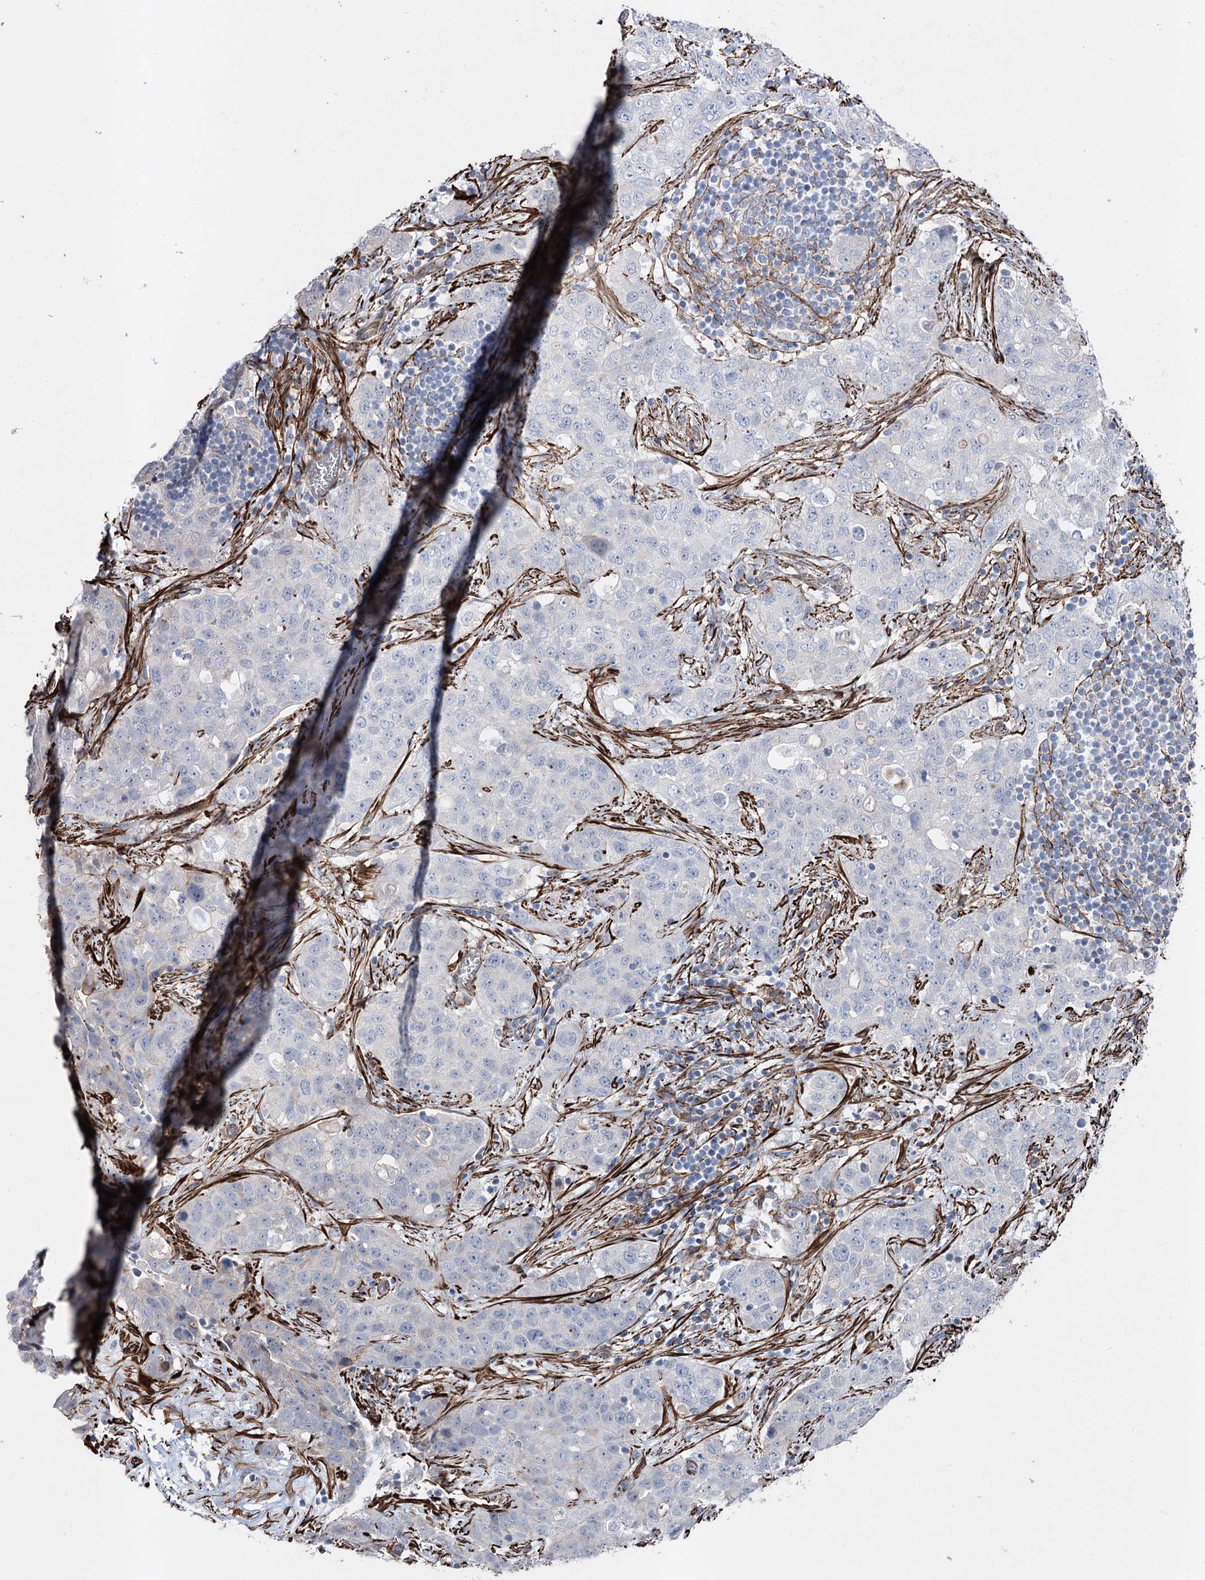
{"staining": {"intensity": "negative", "quantity": "none", "location": "none"}, "tissue": "stomach cancer", "cell_type": "Tumor cells", "image_type": "cancer", "snomed": [{"axis": "morphology", "description": "Normal tissue, NOS"}, {"axis": "morphology", "description": "Adenocarcinoma, NOS"}, {"axis": "topography", "description": "Lymph node"}, {"axis": "topography", "description": "Stomach"}], "caption": "Human stomach cancer (adenocarcinoma) stained for a protein using IHC displays no staining in tumor cells.", "gene": "ARHGAP20", "patient": {"sex": "male", "age": 48}}